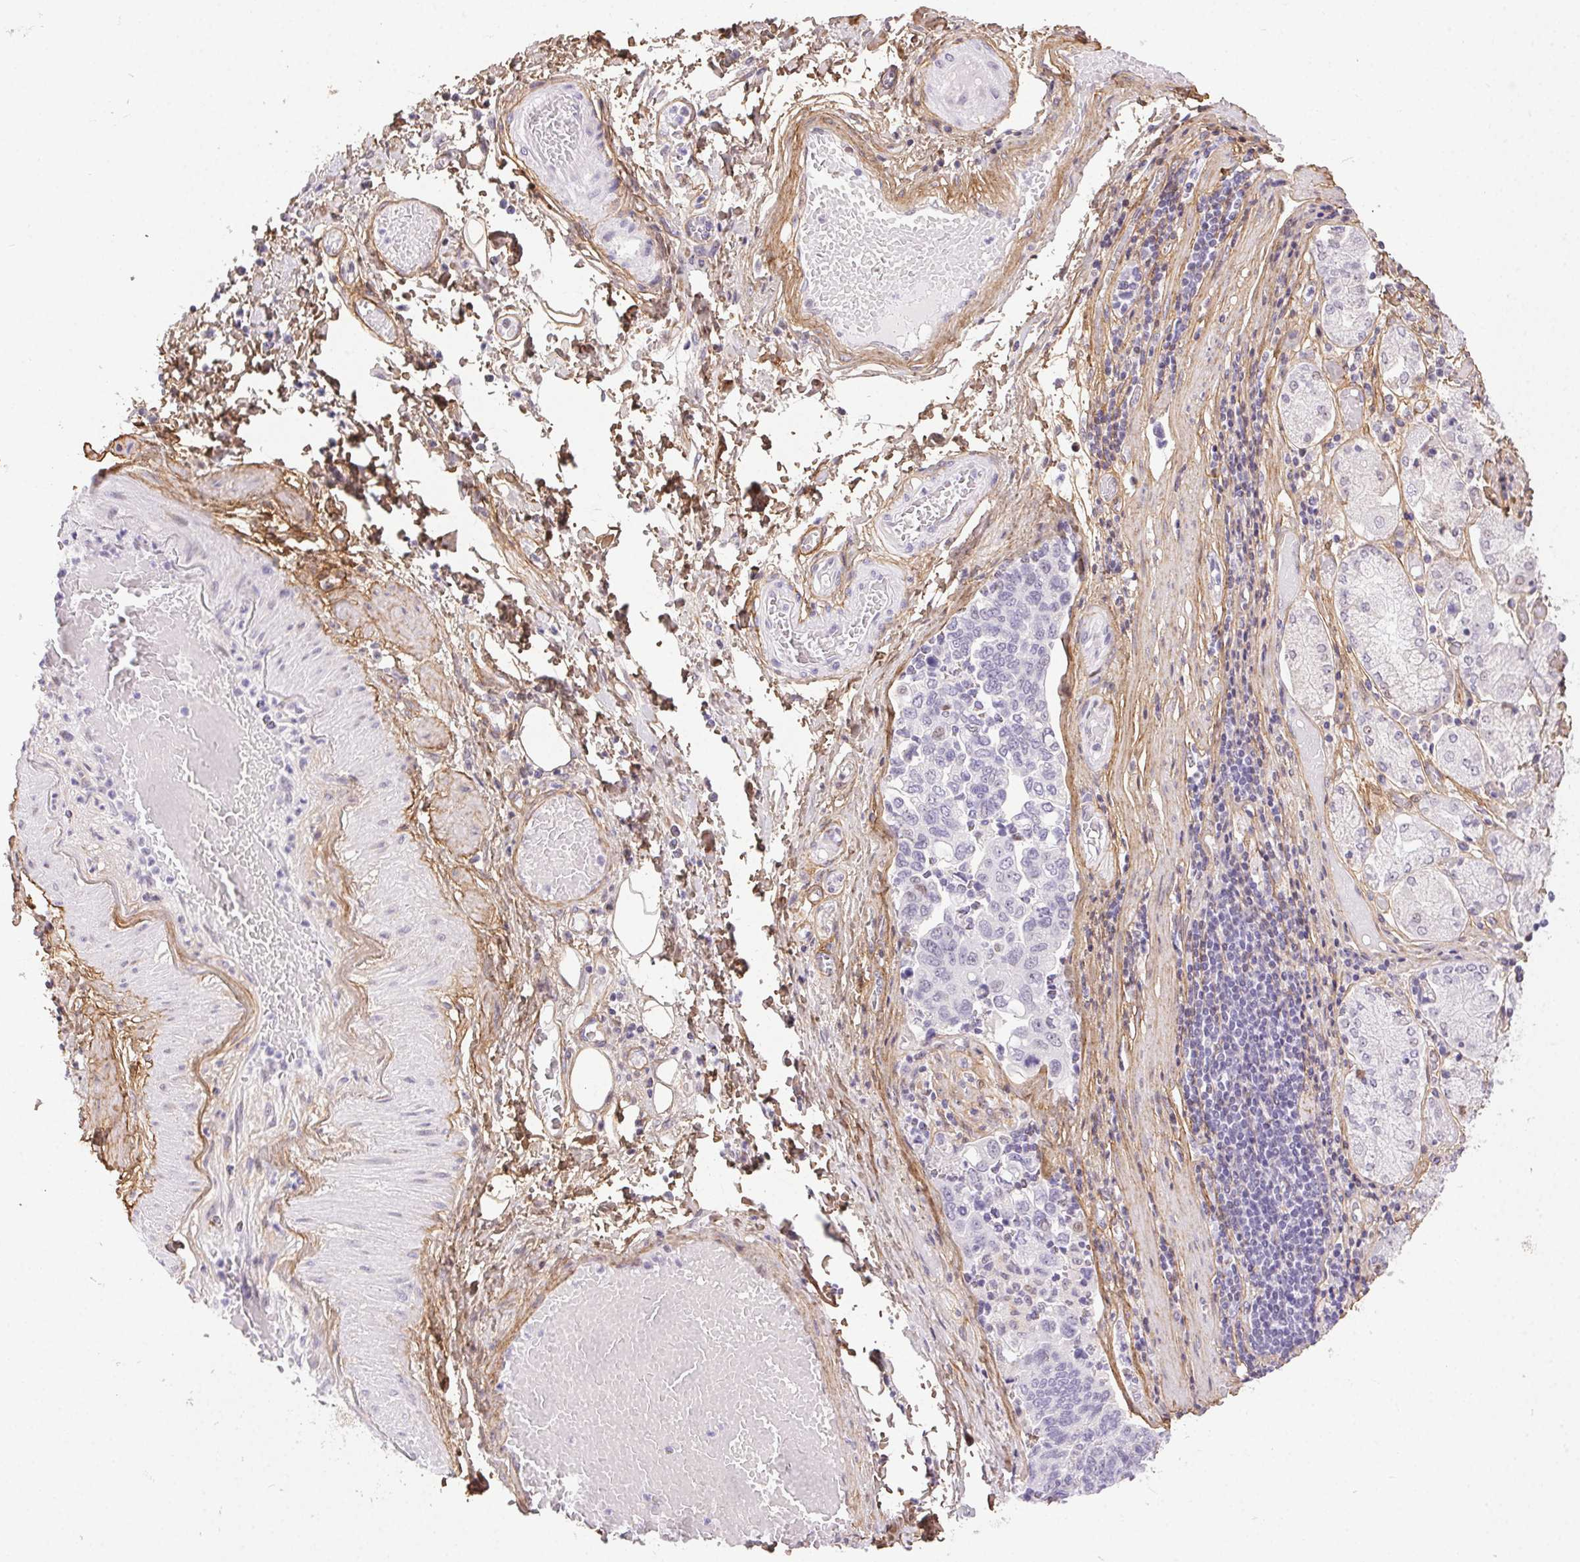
{"staining": {"intensity": "weak", "quantity": "<25%", "location": "nuclear"}, "tissue": "stomach cancer", "cell_type": "Tumor cells", "image_type": "cancer", "snomed": [{"axis": "morphology", "description": "Adenocarcinoma, NOS"}, {"axis": "topography", "description": "Stomach, upper"}, {"axis": "topography", "description": "Stomach"}], "caption": "IHC histopathology image of human stomach cancer (adenocarcinoma) stained for a protein (brown), which displays no positivity in tumor cells.", "gene": "PDZD2", "patient": {"sex": "male", "age": 62}}